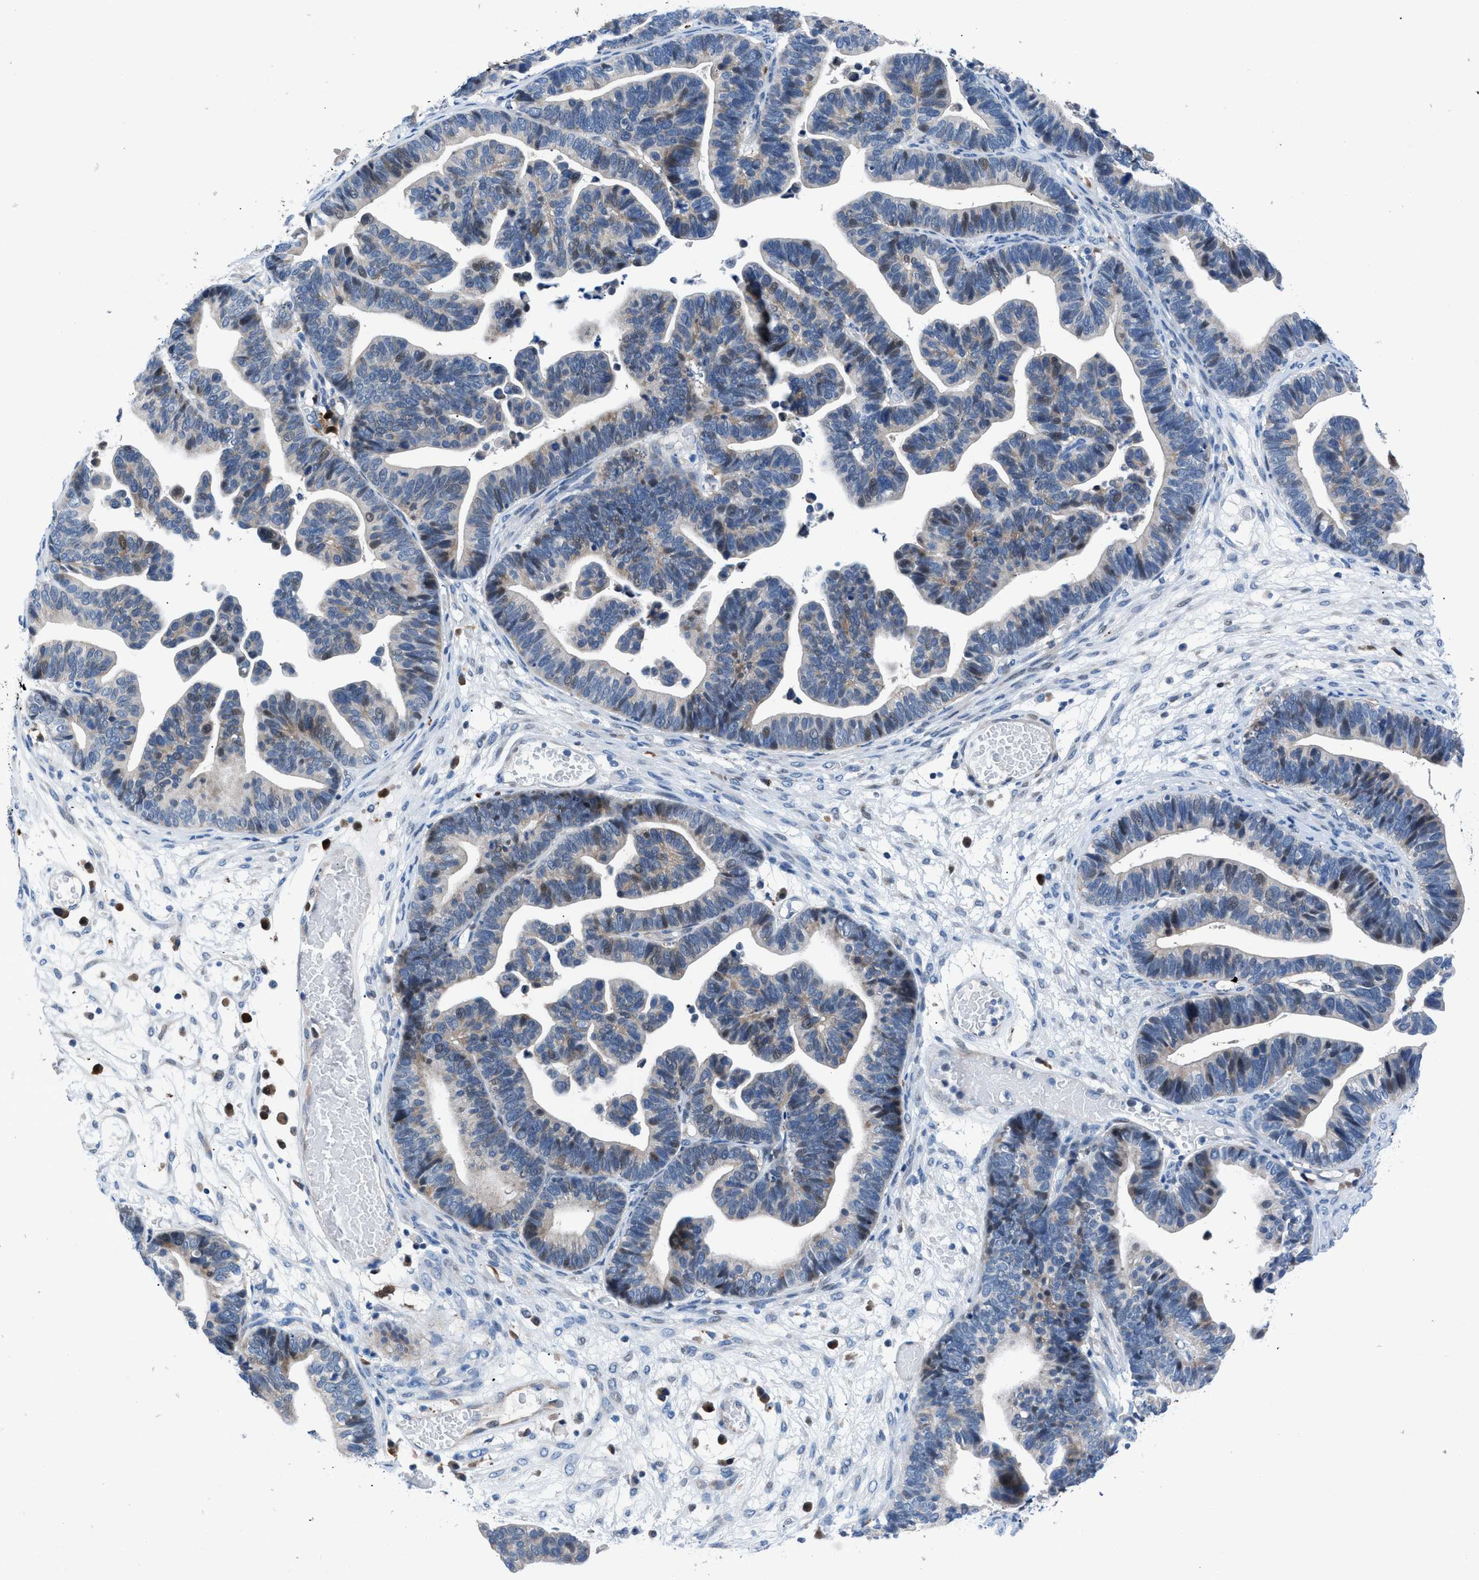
{"staining": {"intensity": "weak", "quantity": "25%-75%", "location": "cytoplasmic/membranous,nuclear"}, "tissue": "ovarian cancer", "cell_type": "Tumor cells", "image_type": "cancer", "snomed": [{"axis": "morphology", "description": "Cystadenocarcinoma, serous, NOS"}, {"axis": "topography", "description": "Ovary"}], "caption": "The histopathology image demonstrates a brown stain indicating the presence of a protein in the cytoplasmic/membranous and nuclear of tumor cells in ovarian cancer (serous cystadenocarcinoma).", "gene": "UAP1", "patient": {"sex": "female", "age": 56}}